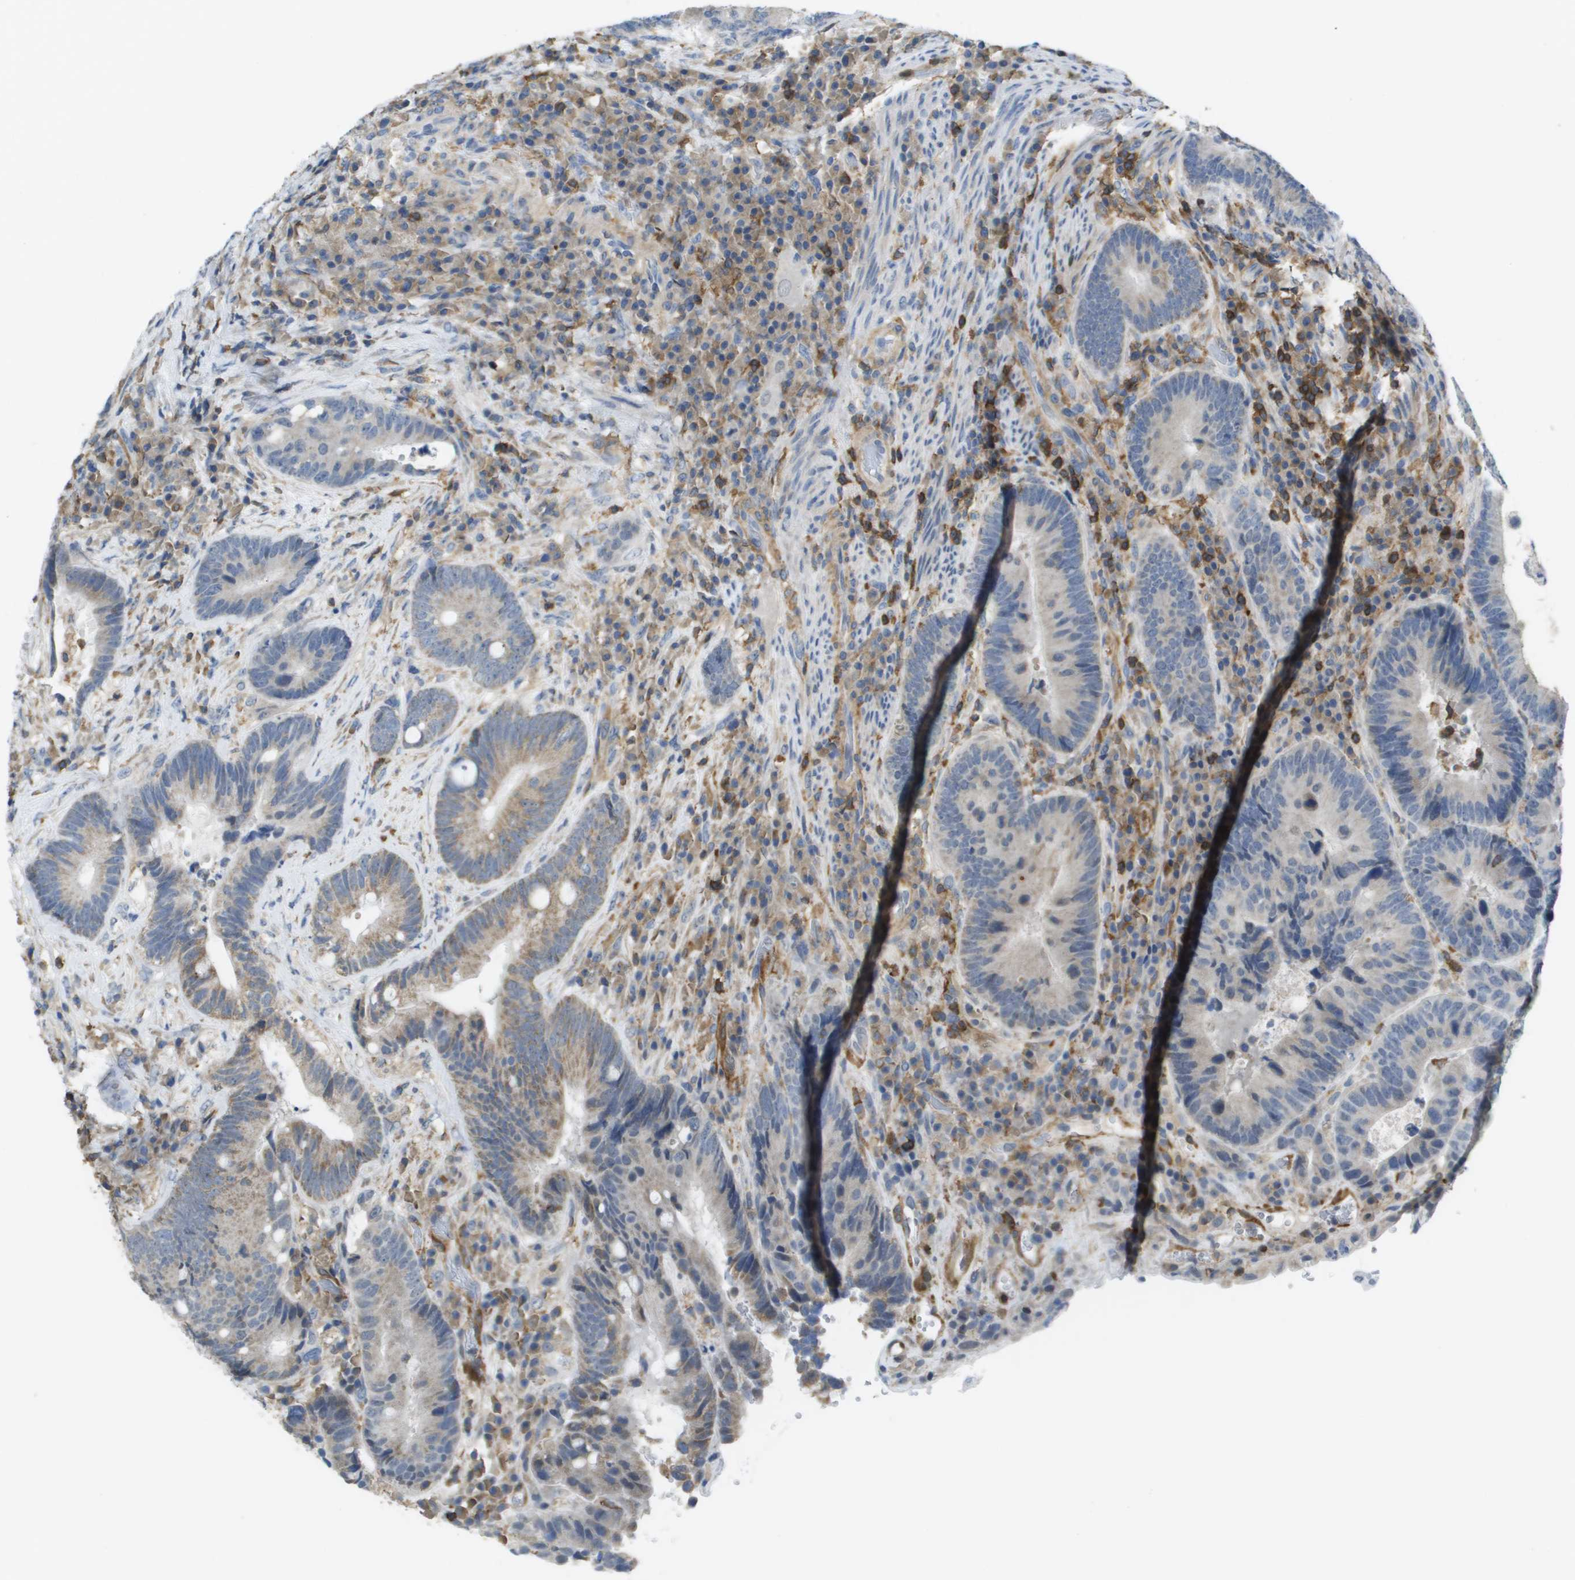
{"staining": {"intensity": "weak", "quantity": "25%-75%", "location": "cytoplasmic/membranous"}, "tissue": "colorectal cancer", "cell_type": "Tumor cells", "image_type": "cancer", "snomed": [{"axis": "morphology", "description": "Adenocarcinoma, NOS"}, {"axis": "topography", "description": "Rectum"}], "caption": "Adenocarcinoma (colorectal) stained with DAB IHC exhibits low levels of weak cytoplasmic/membranous staining in about 25%-75% of tumor cells. The protein is stained brown, and the nuclei are stained in blue (DAB IHC with brightfield microscopy, high magnification).", "gene": "RCSD1", "patient": {"sex": "female", "age": 89}}